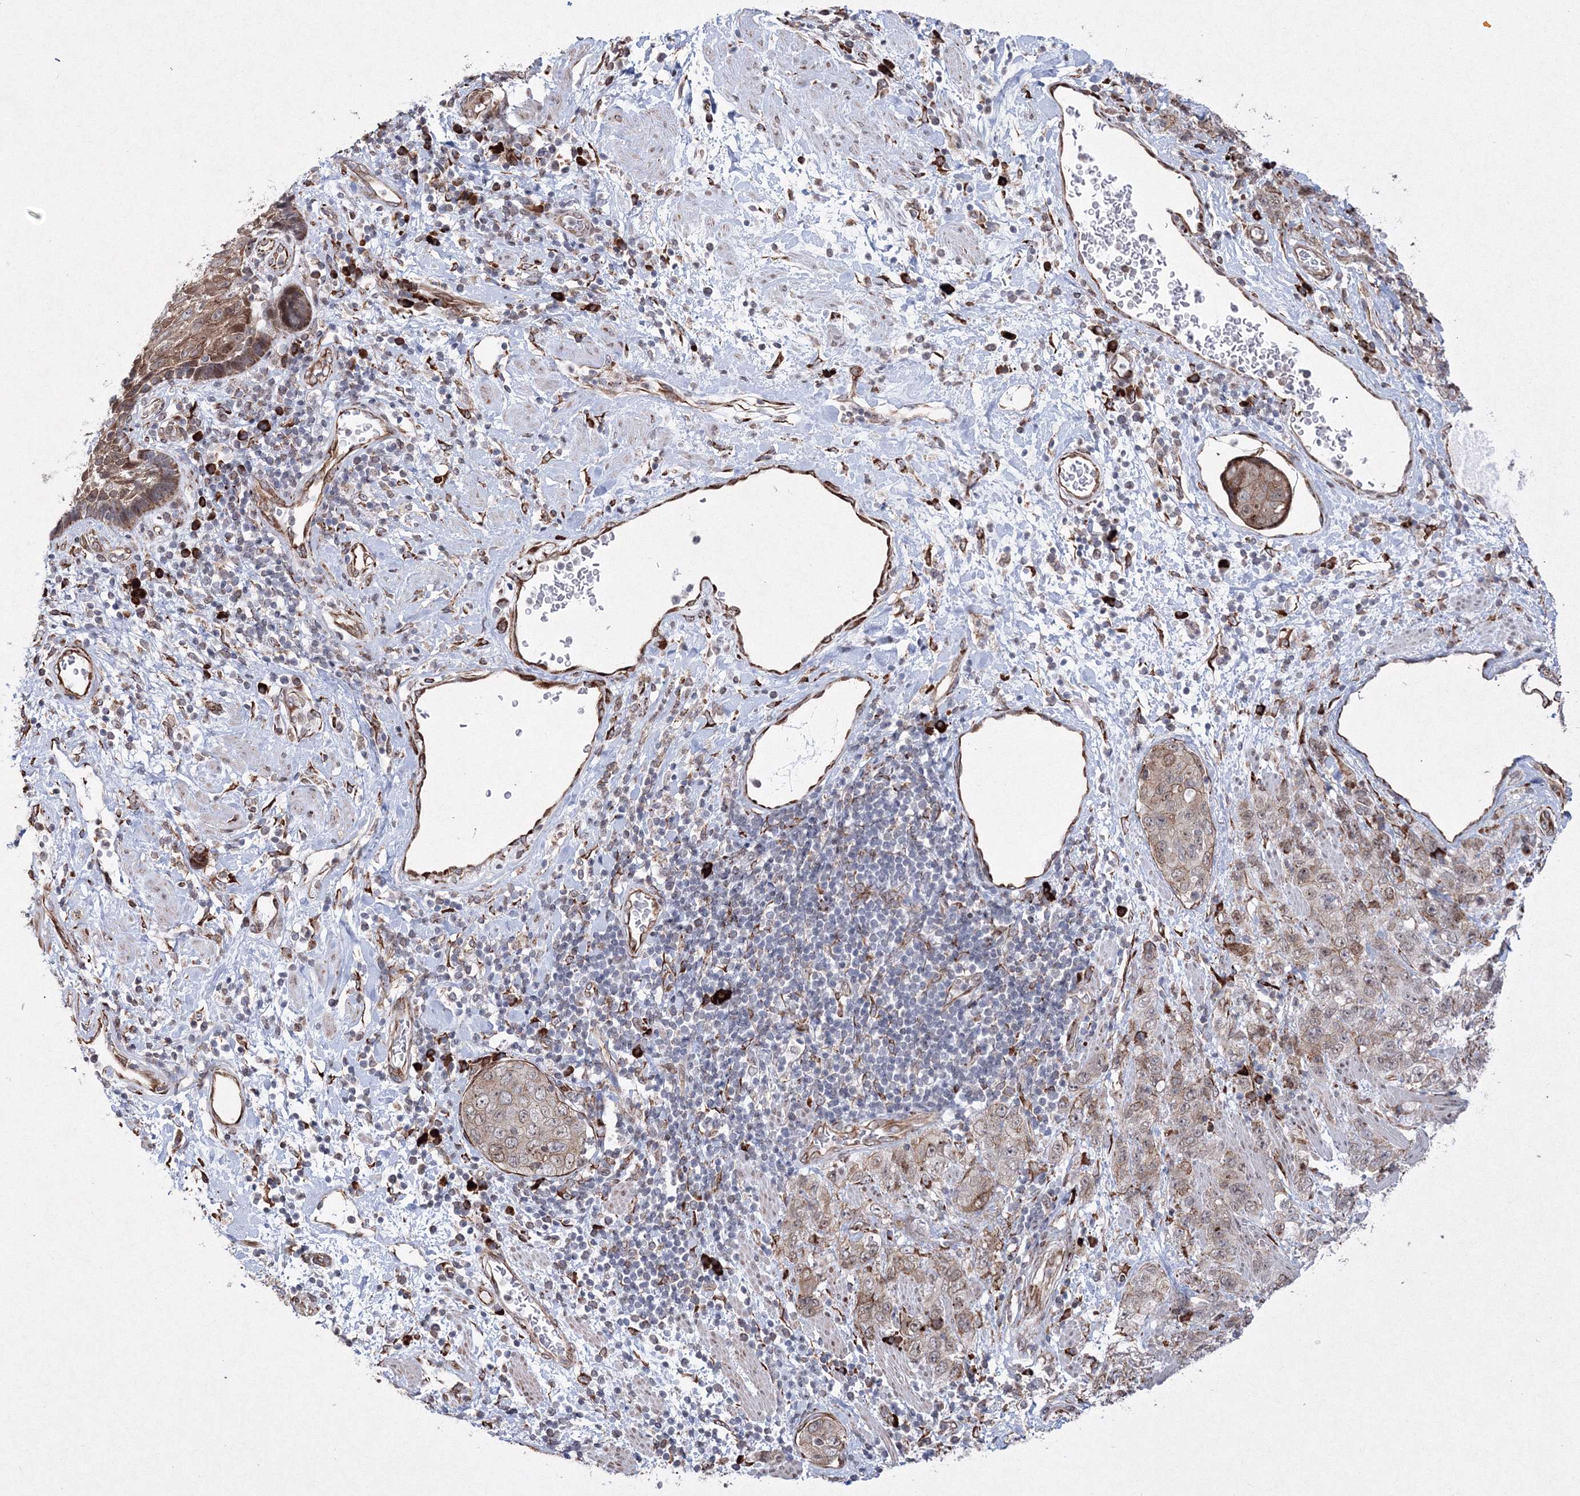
{"staining": {"intensity": "weak", "quantity": "25%-75%", "location": "cytoplasmic/membranous"}, "tissue": "stomach cancer", "cell_type": "Tumor cells", "image_type": "cancer", "snomed": [{"axis": "morphology", "description": "Adenocarcinoma, NOS"}, {"axis": "topography", "description": "Stomach"}], "caption": "The micrograph displays a brown stain indicating the presence of a protein in the cytoplasmic/membranous of tumor cells in adenocarcinoma (stomach).", "gene": "EFCAB12", "patient": {"sex": "male", "age": 48}}